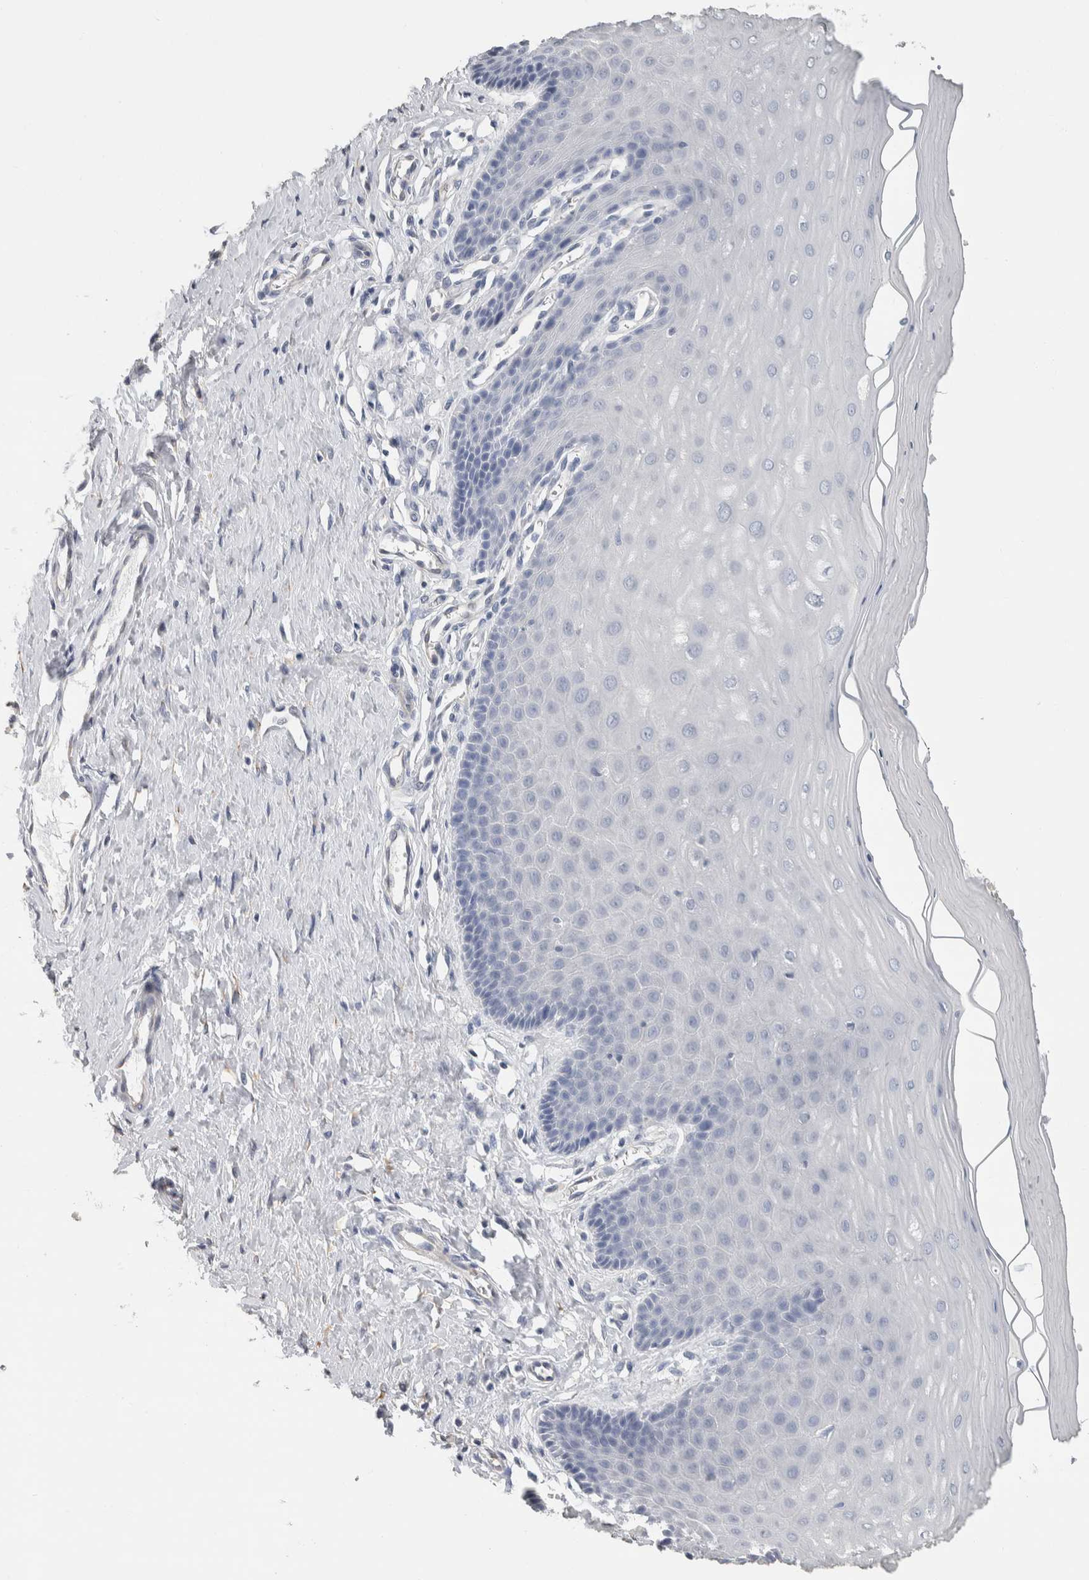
{"staining": {"intensity": "negative", "quantity": "none", "location": "none"}, "tissue": "cervix", "cell_type": "Glandular cells", "image_type": "normal", "snomed": [{"axis": "morphology", "description": "Normal tissue, NOS"}, {"axis": "topography", "description": "Cervix"}], "caption": "There is no significant expression in glandular cells of cervix. (DAB IHC, high magnification).", "gene": "NEFM", "patient": {"sex": "female", "age": 55}}